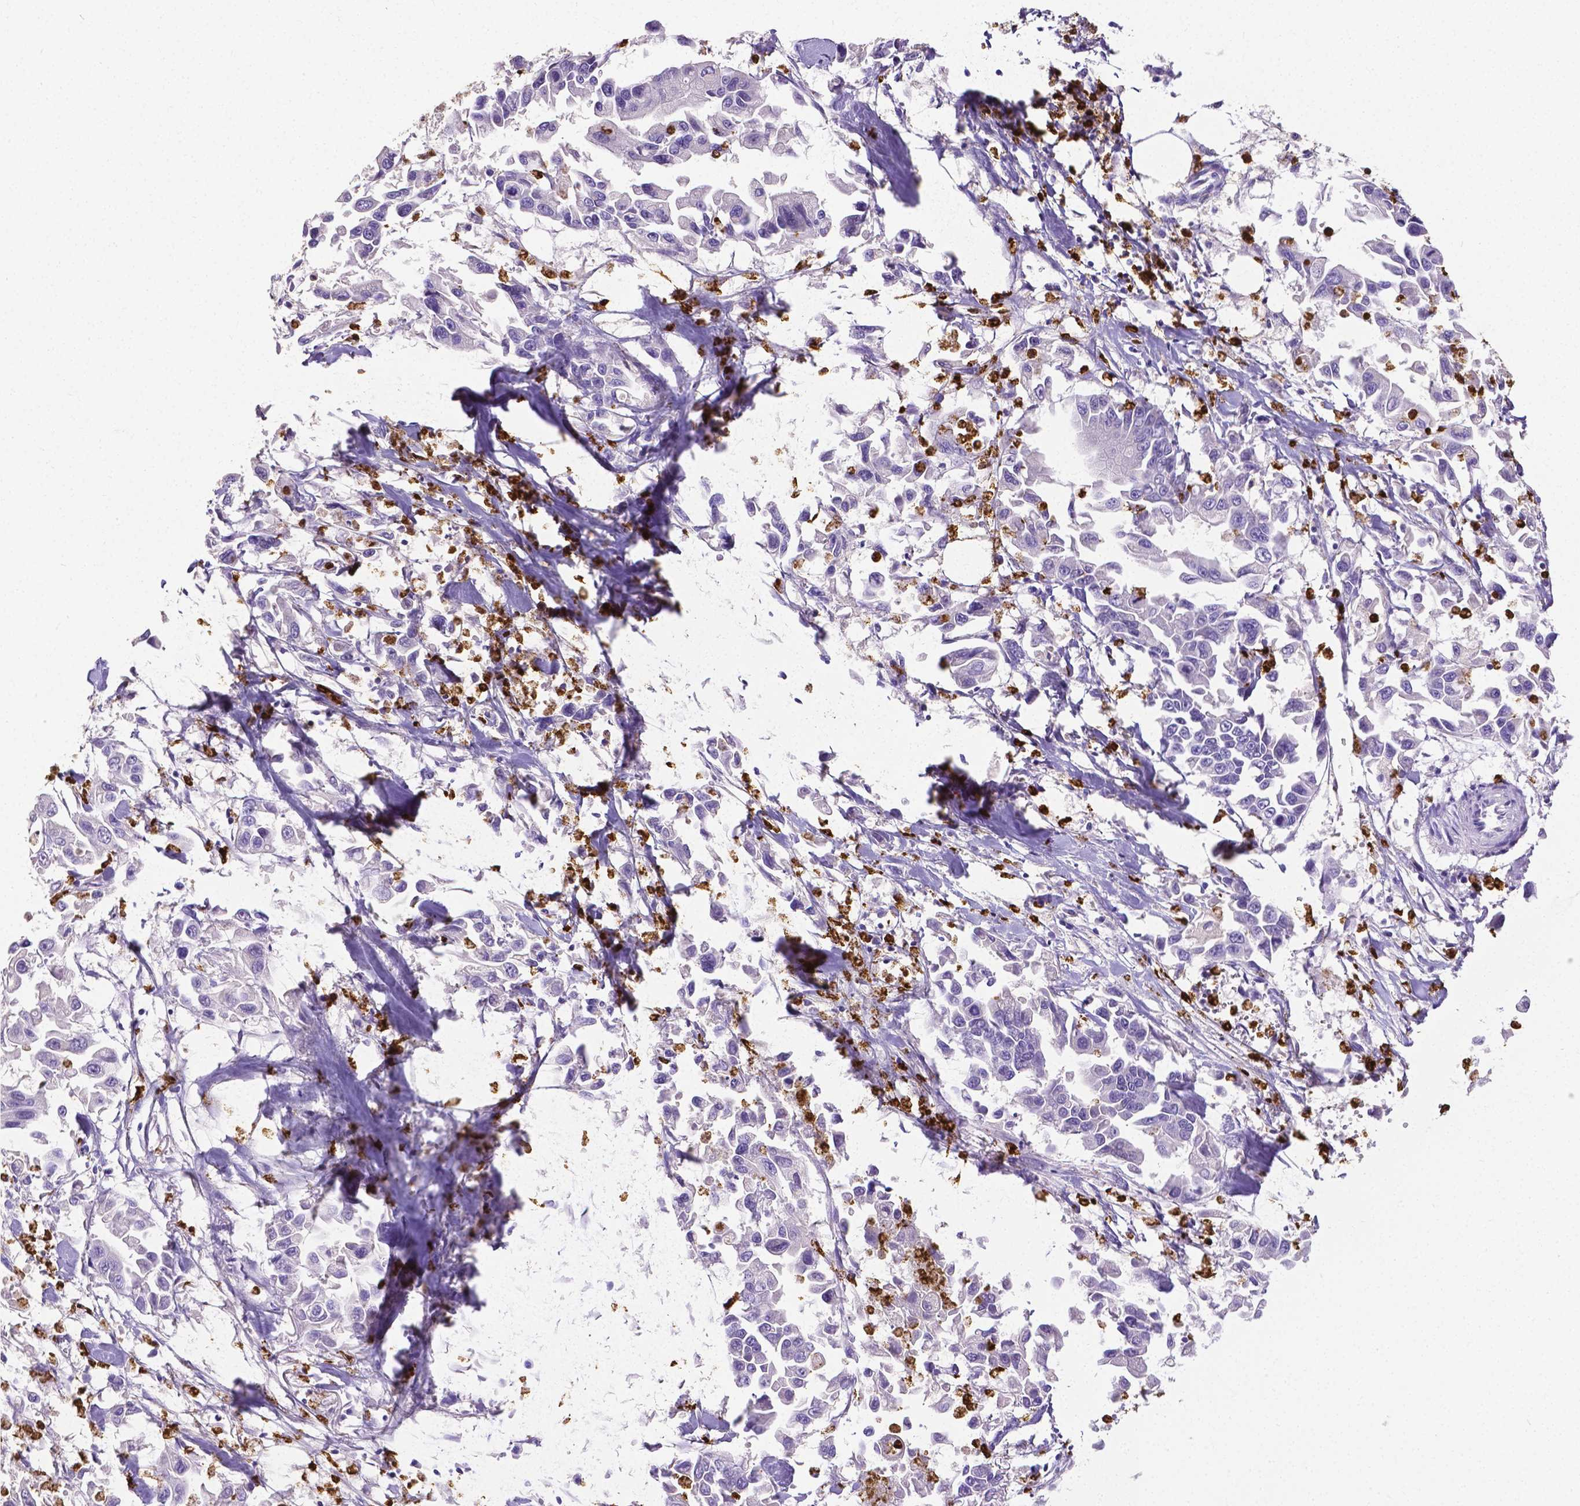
{"staining": {"intensity": "negative", "quantity": "none", "location": "none"}, "tissue": "pancreatic cancer", "cell_type": "Tumor cells", "image_type": "cancer", "snomed": [{"axis": "morphology", "description": "Adenocarcinoma, NOS"}, {"axis": "topography", "description": "Pancreas"}], "caption": "This micrograph is of pancreatic cancer (adenocarcinoma) stained with immunohistochemistry to label a protein in brown with the nuclei are counter-stained blue. There is no expression in tumor cells. (DAB (3,3'-diaminobenzidine) immunohistochemistry visualized using brightfield microscopy, high magnification).", "gene": "MMP9", "patient": {"sex": "female", "age": 83}}